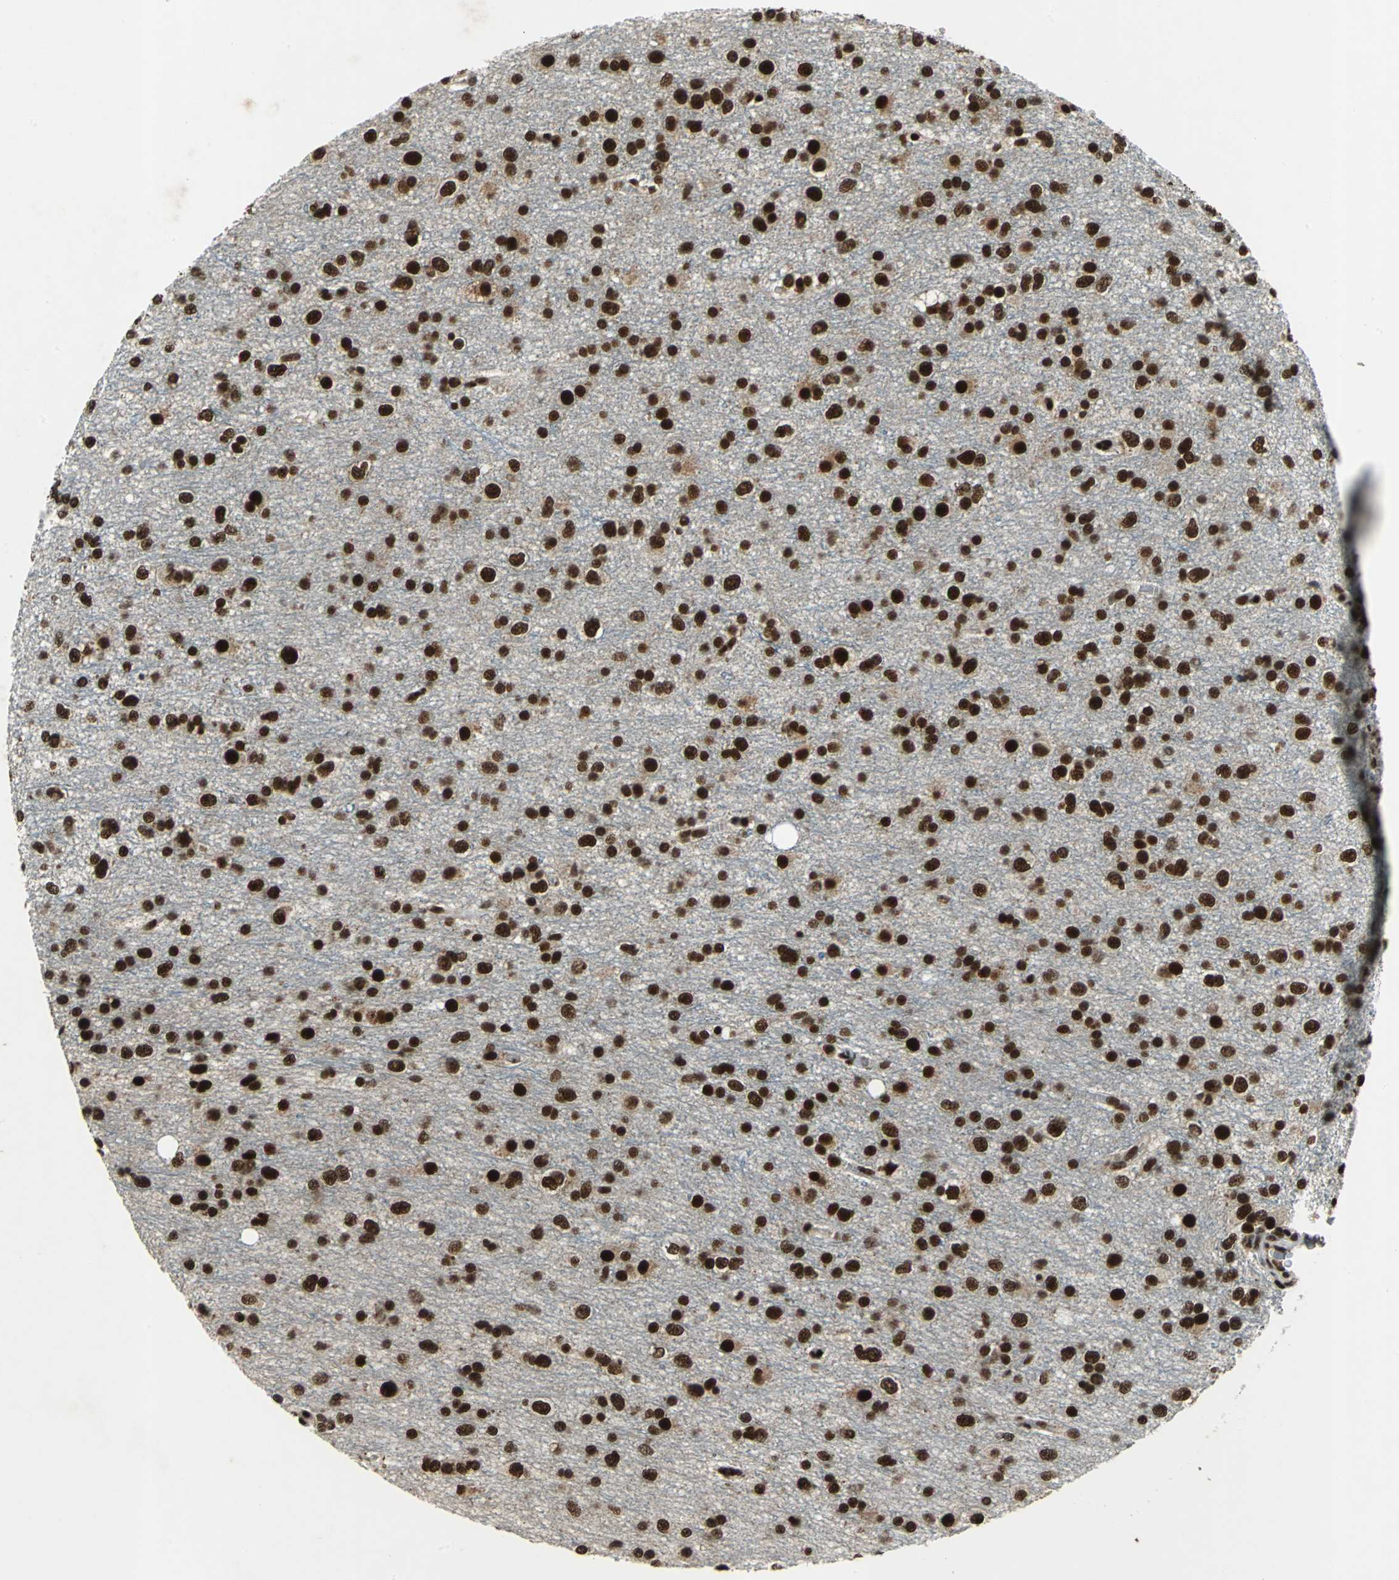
{"staining": {"intensity": "strong", "quantity": ">75%", "location": "nuclear"}, "tissue": "glioma", "cell_type": "Tumor cells", "image_type": "cancer", "snomed": [{"axis": "morphology", "description": "Glioma, malignant, Low grade"}, {"axis": "topography", "description": "Brain"}], "caption": "Glioma was stained to show a protein in brown. There is high levels of strong nuclear positivity in about >75% of tumor cells.", "gene": "MTA2", "patient": {"sex": "male", "age": 58}}